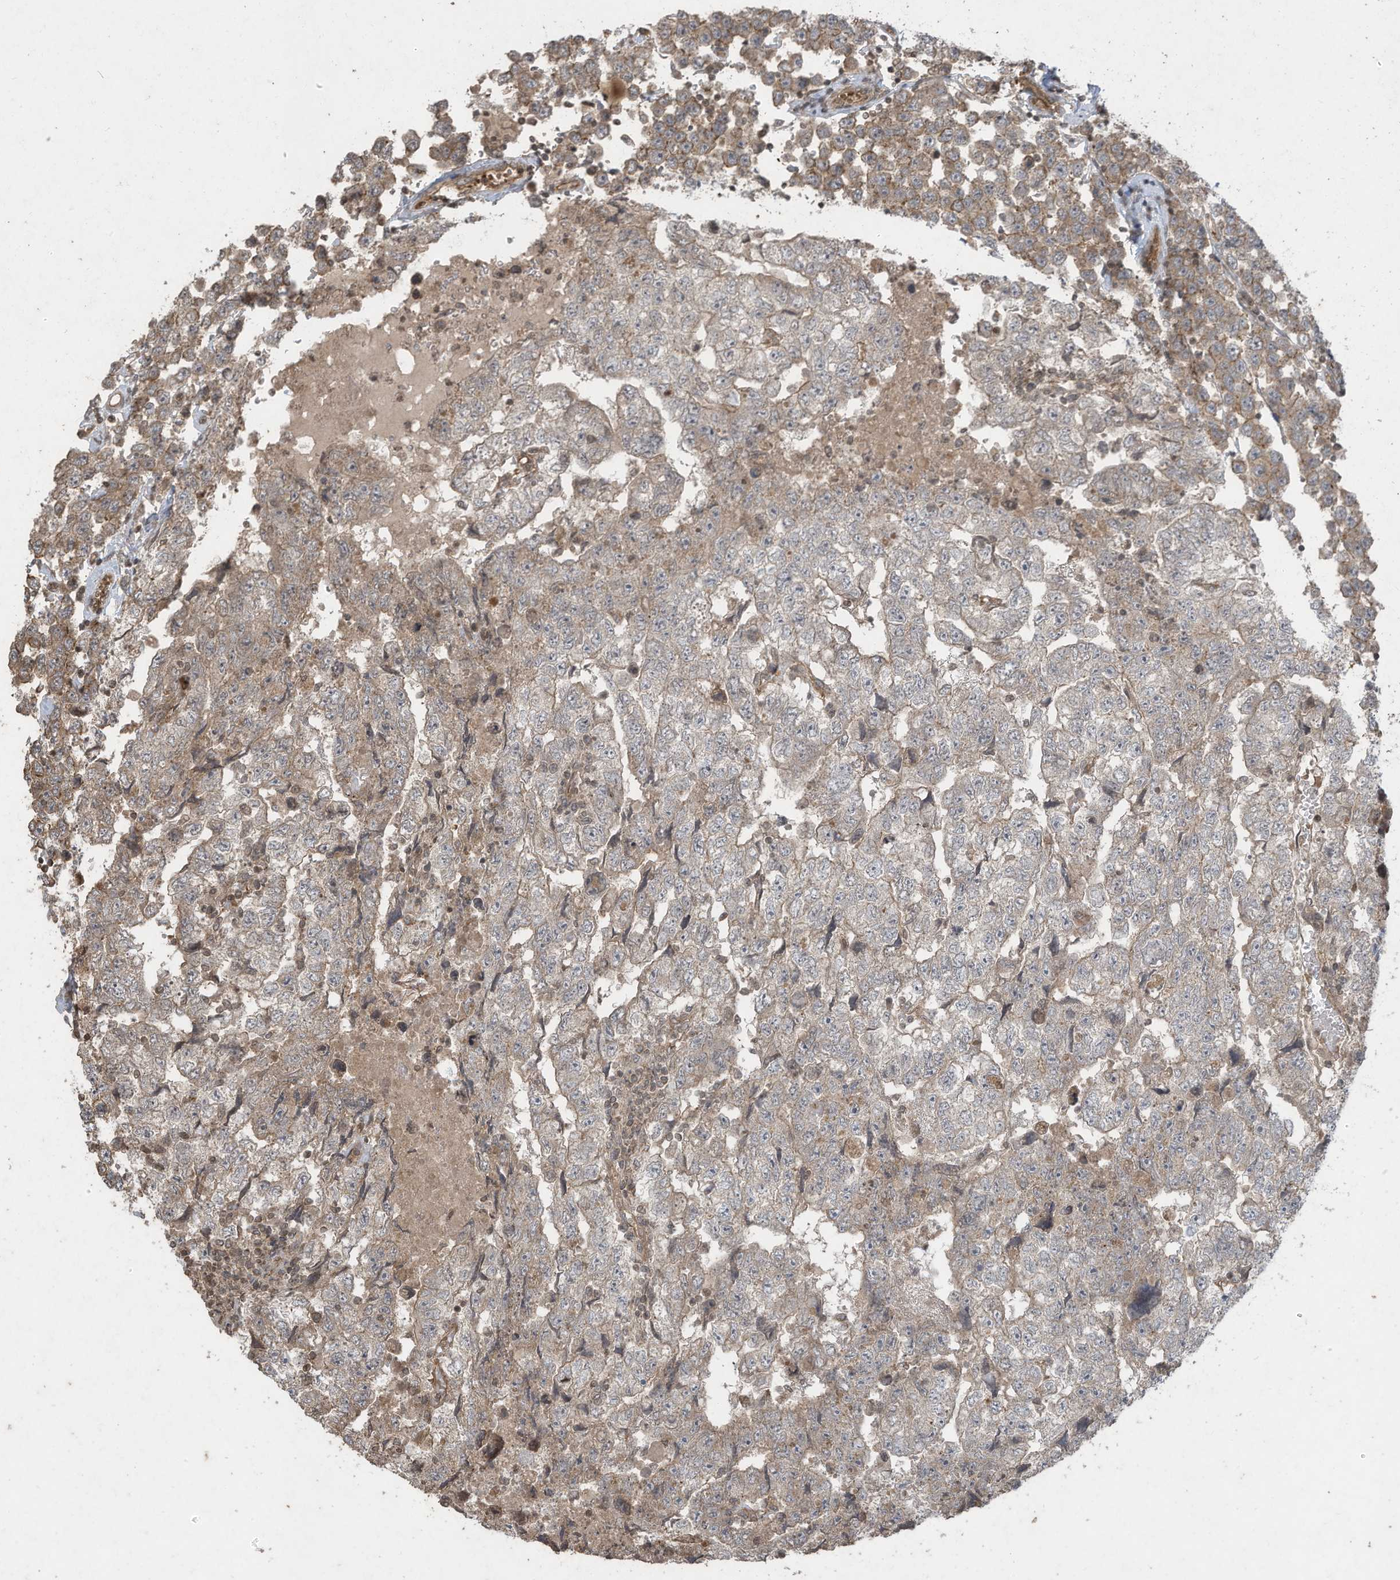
{"staining": {"intensity": "weak", "quantity": "25%-75%", "location": "cytoplasmic/membranous"}, "tissue": "testis cancer", "cell_type": "Tumor cells", "image_type": "cancer", "snomed": [{"axis": "morphology", "description": "Carcinoma, Embryonal, NOS"}, {"axis": "topography", "description": "Testis"}], "caption": "Embryonal carcinoma (testis) was stained to show a protein in brown. There is low levels of weak cytoplasmic/membranous positivity in approximately 25%-75% of tumor cells.", "gene": "MATN2", "patient": {"sex": "male", "age": 36}}